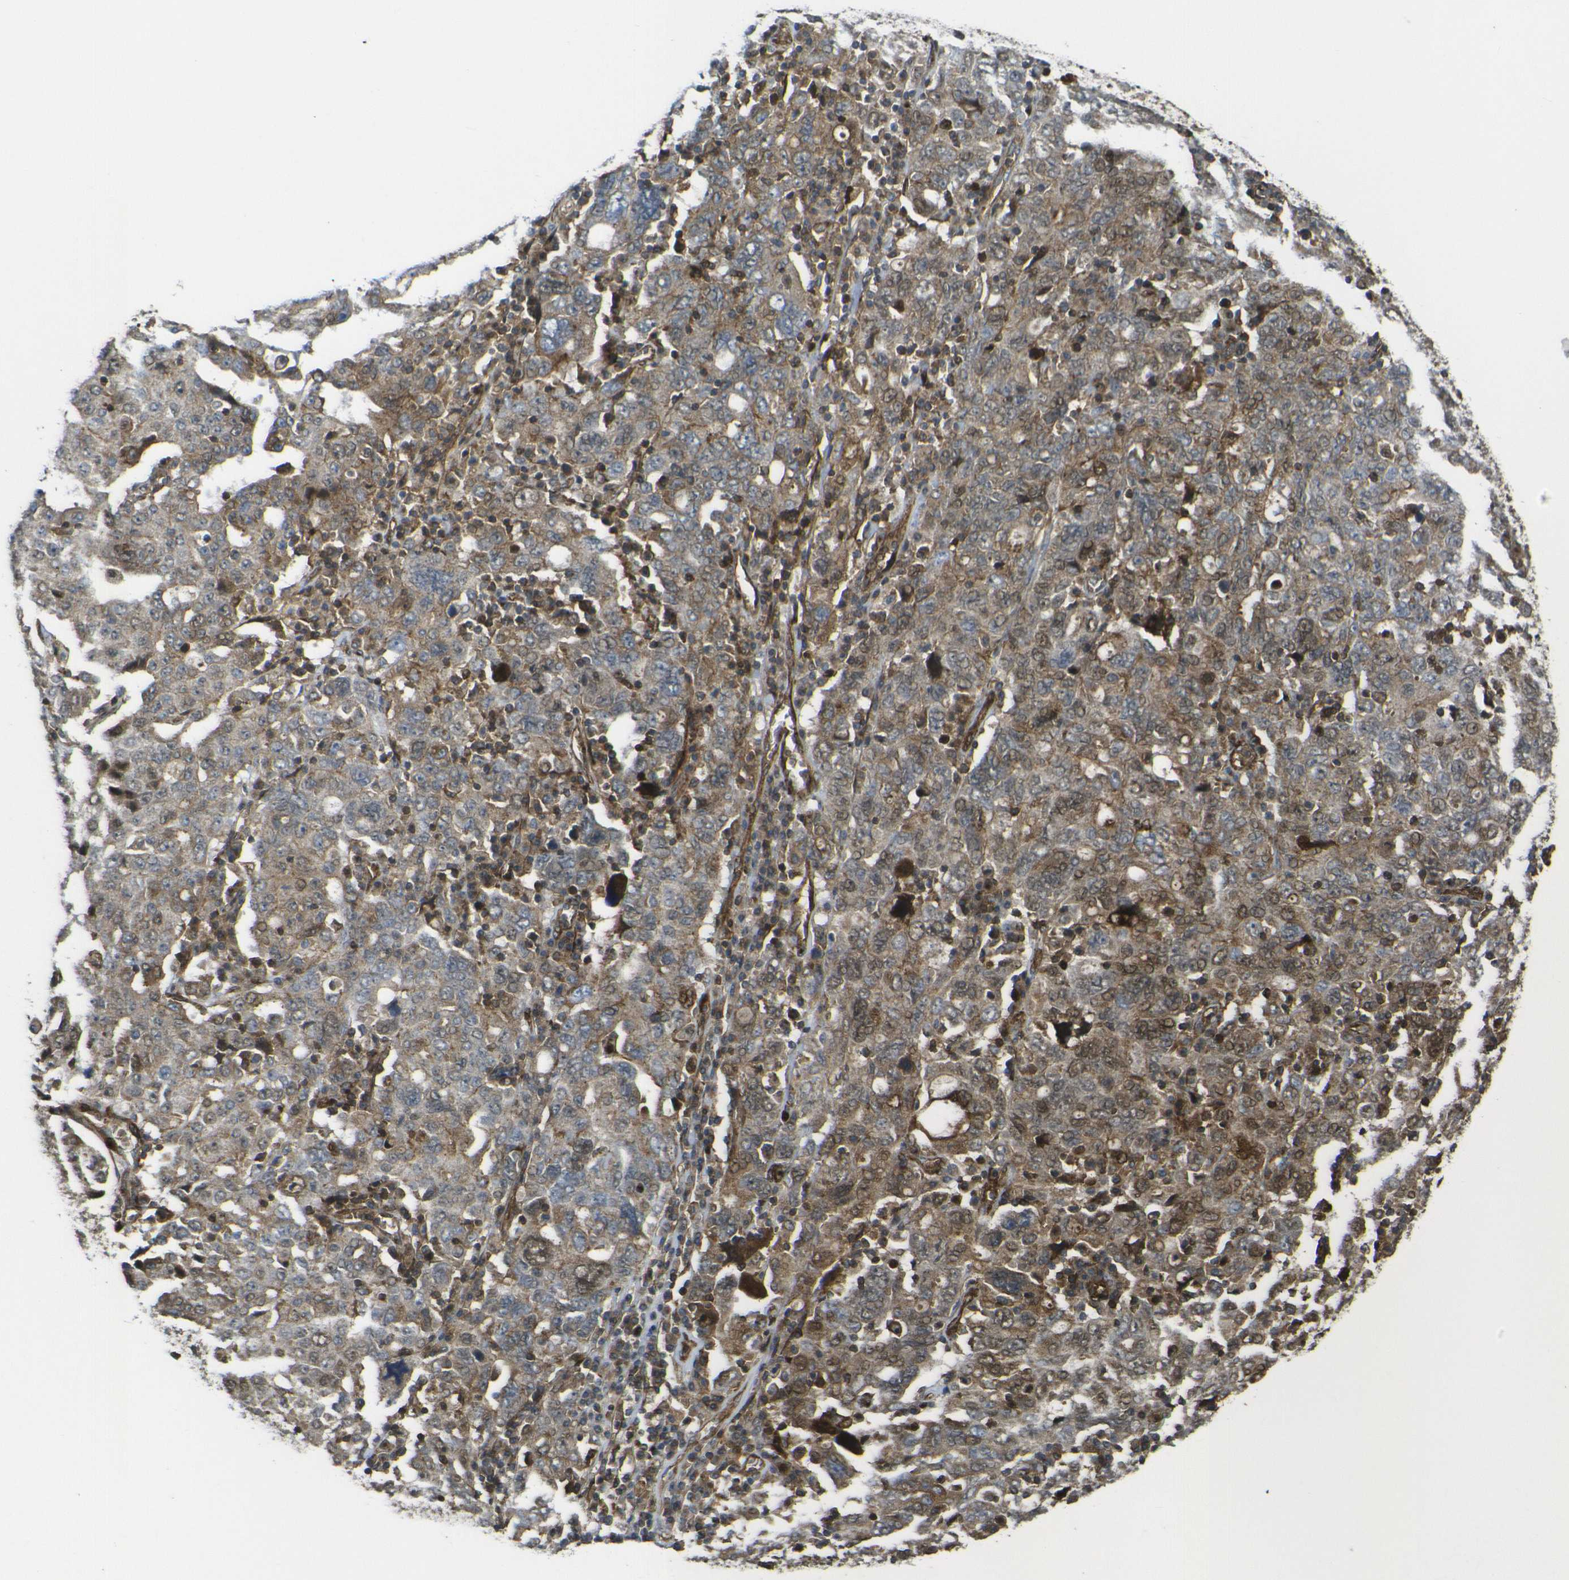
{"staining": {"intensity": "moderate", "quantity": ">75%", "location": "cytoplasmic/membranous,nuclear"}, "tissue": "ovarian cancer", "cell_type": "Tumor cells", "image_type": "cancer", "snomed": [{"axis": "morphology", "description": "Carcinoma, endometroid"}, {"axis": "topography", "description": "Ovary"}], "caption": "This is an image of IHC staining of ovarian cancer (endometroid carcinoma), which shows moderate staining in the cytoplasmic/membranous and nuclear of tumor cells.", "gene": "ECE1", "patient": {"sex": "female", "age": 62}}